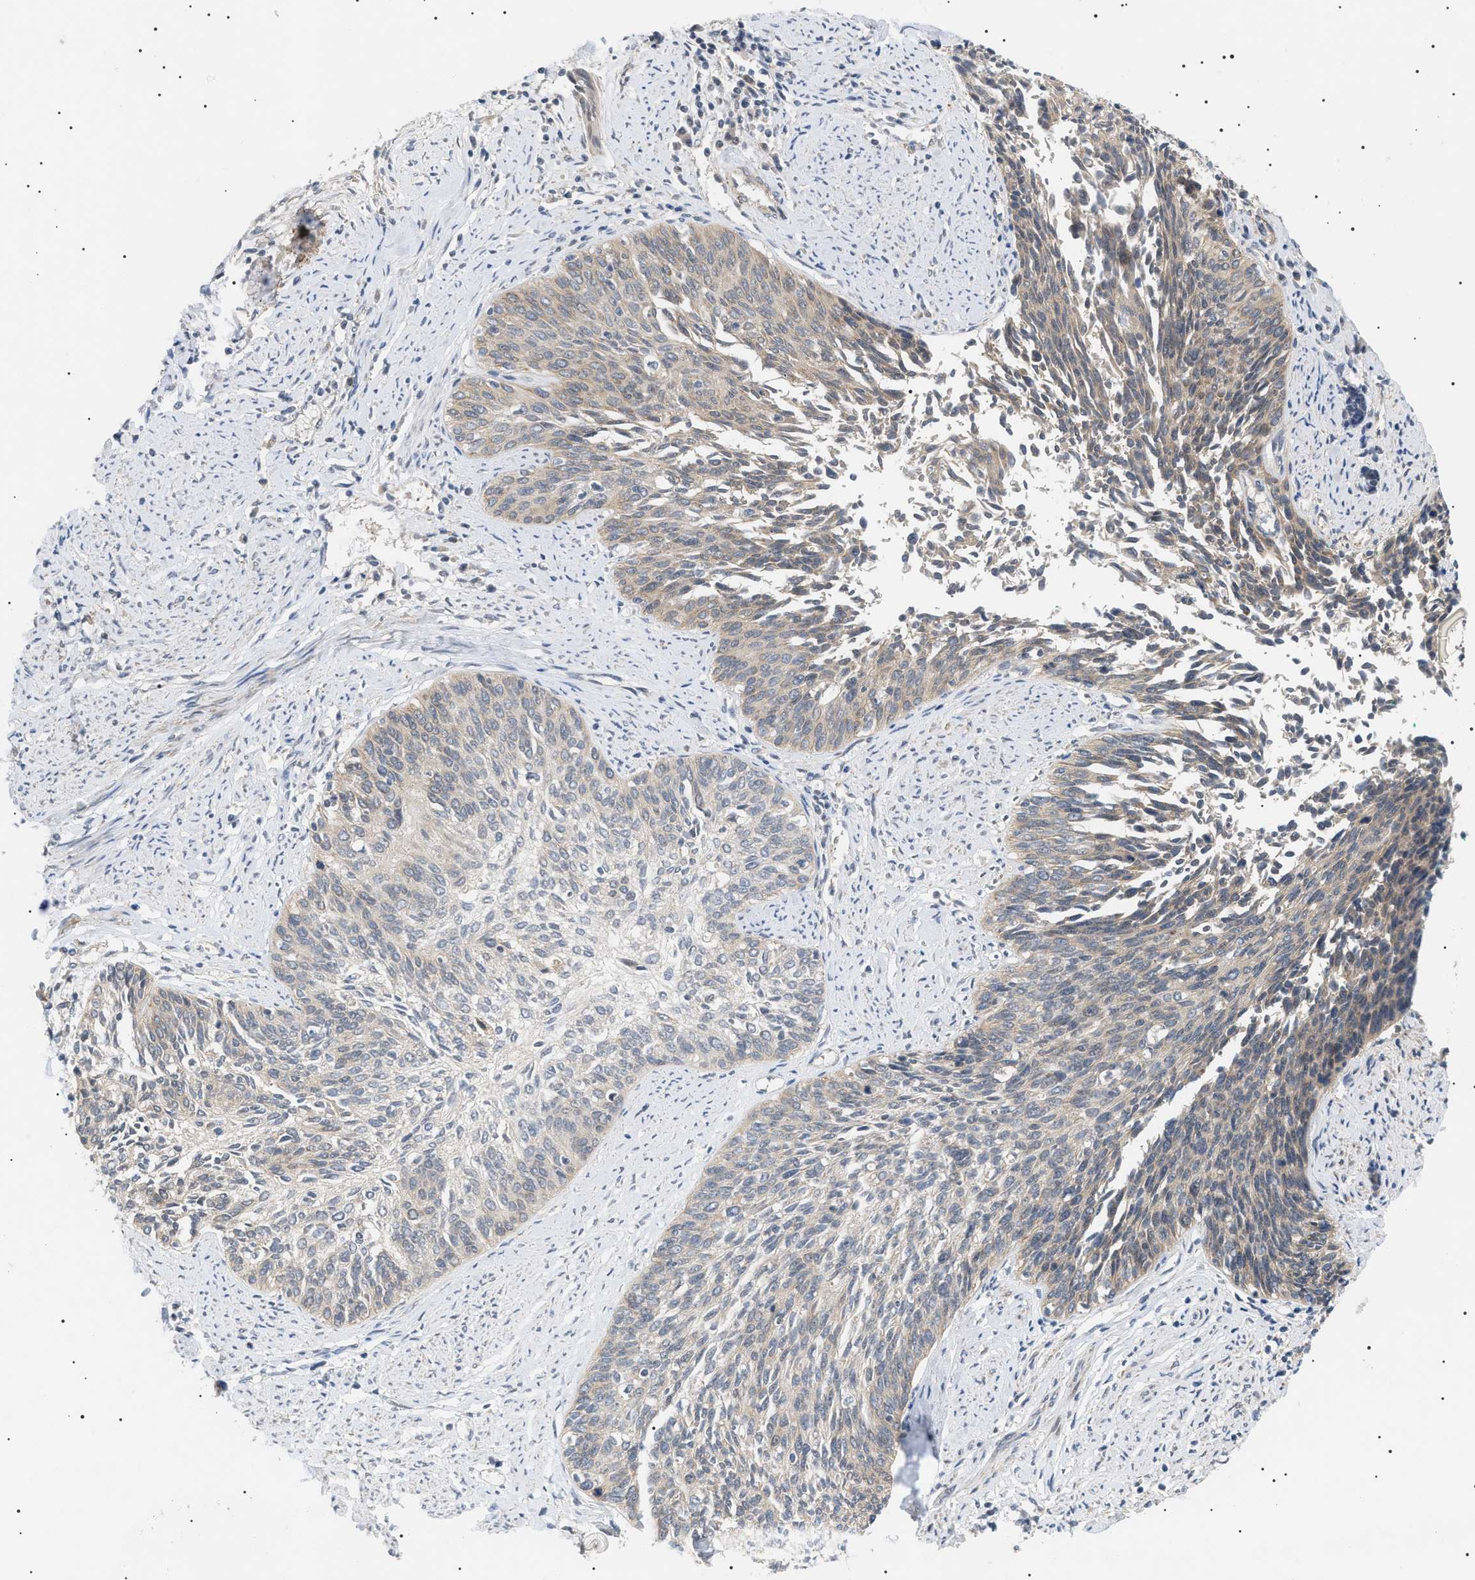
{"staining": {"intensity": "weak", "quantity": "<25%", "location": "cytoplasmic/membranous"}, "tissue": "cervical cancer", "cell_type": "Tumor cells", "image_type": "cancer", "snomed": [{"axis": "morphology", "description": "Squamous cell carcinoma, NOS"}, {"axis": "topography", "description": "Cervix"}], "caption": "There is no significant staining in tumor cells of squamous cell carcinoma (cervical).", "gene": "IRS2", "patient": {"sex": "female", "age": 55}}